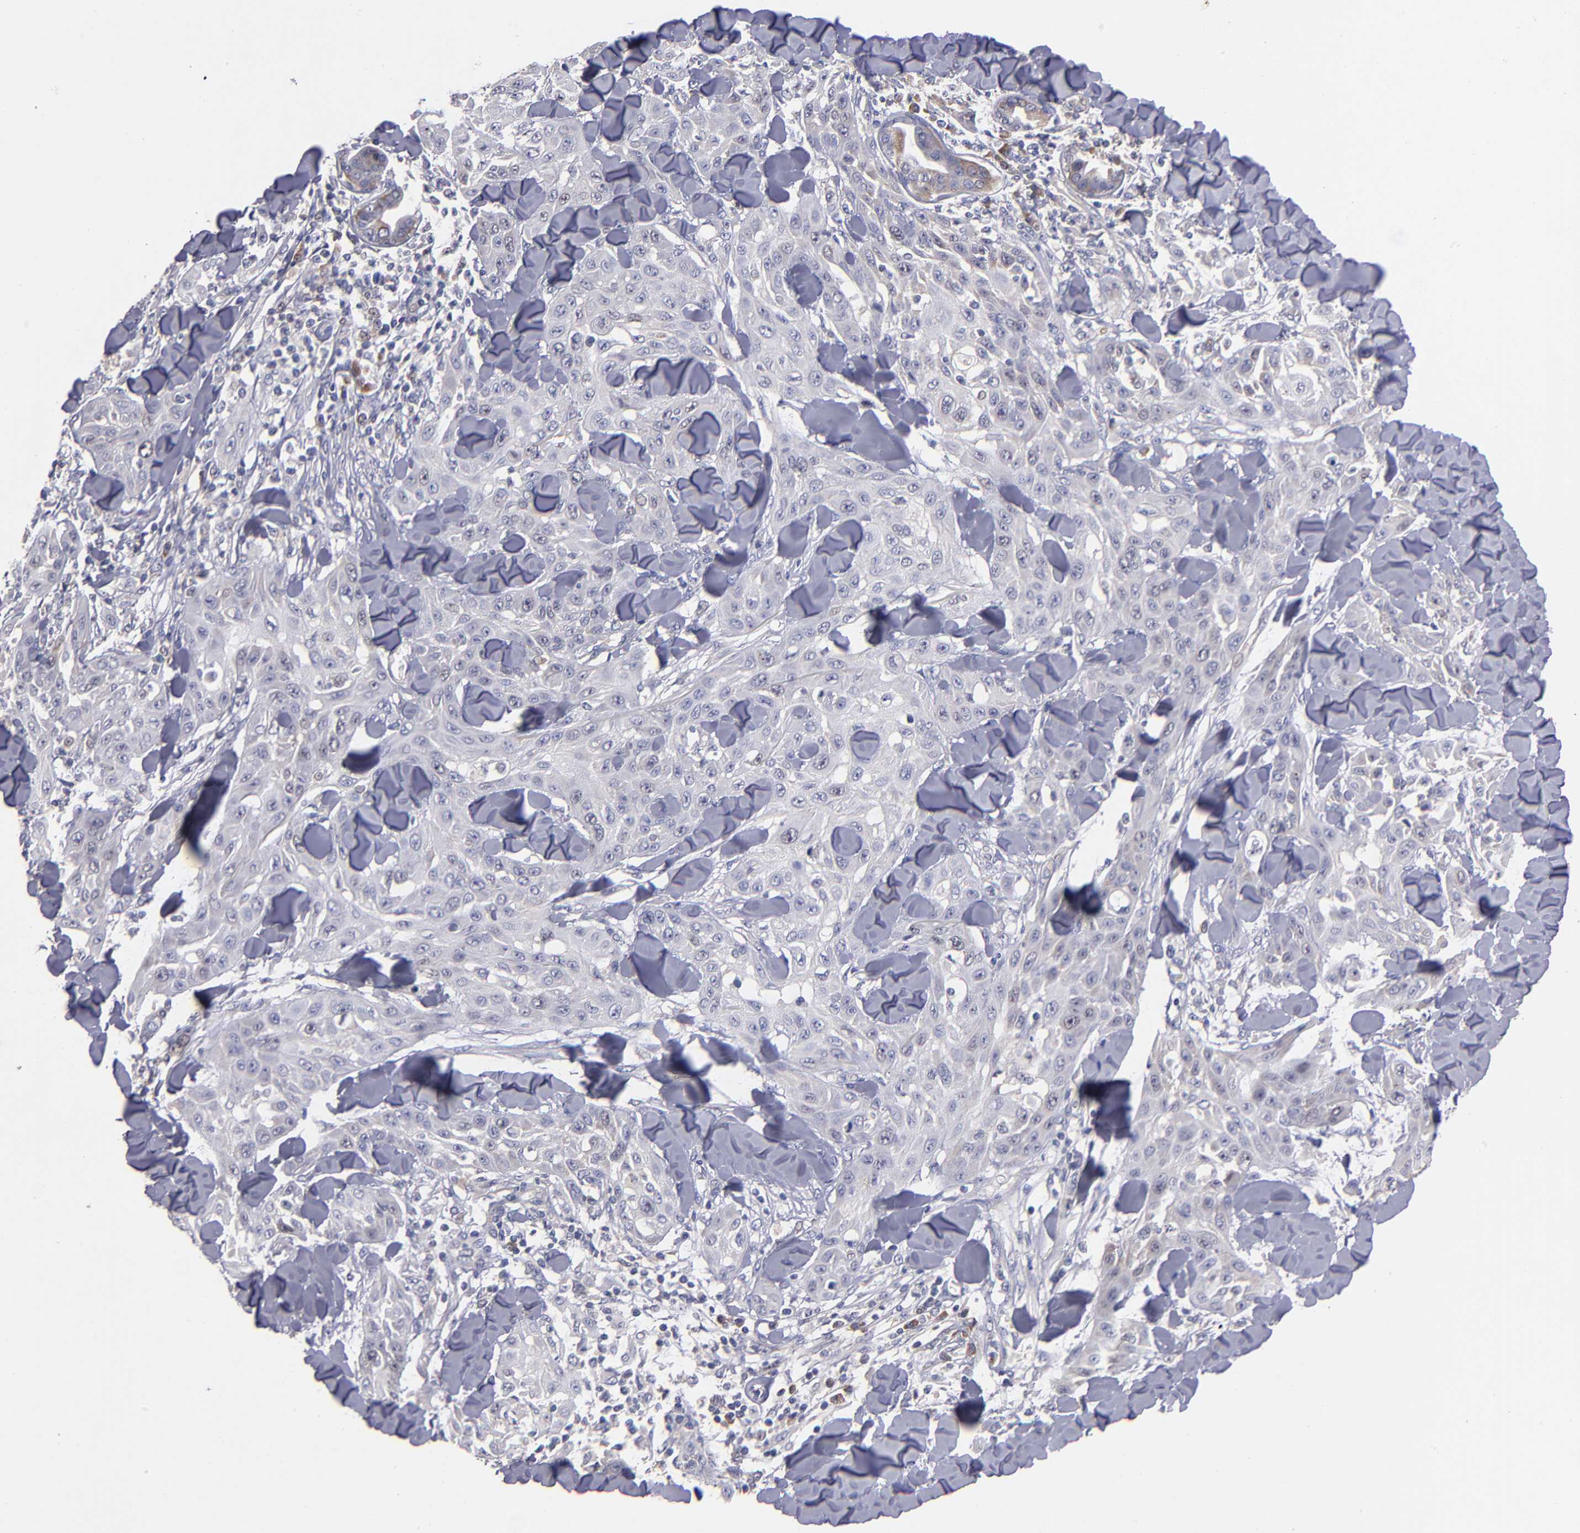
{"staining": {"intensity": "weak", "quantity": "<25%", "location": "cytoplasmic/membranous"}, "tissue": "skin cancer", "cell_type": "Tumor cells", "image_type": "cancer", "snomed": [{"axis": "morphology", "description": "Squamous cell carcinoma, NOS"}, {"axis": "topography", "description": "Skin"}], "caption": "Human skin cancer (squamous cell carcinoma) stained for a protein using IHC reveals no staining in tumor cells.", "gene": "EIF3L", "patient": {"sex": "male", "age": 24}}